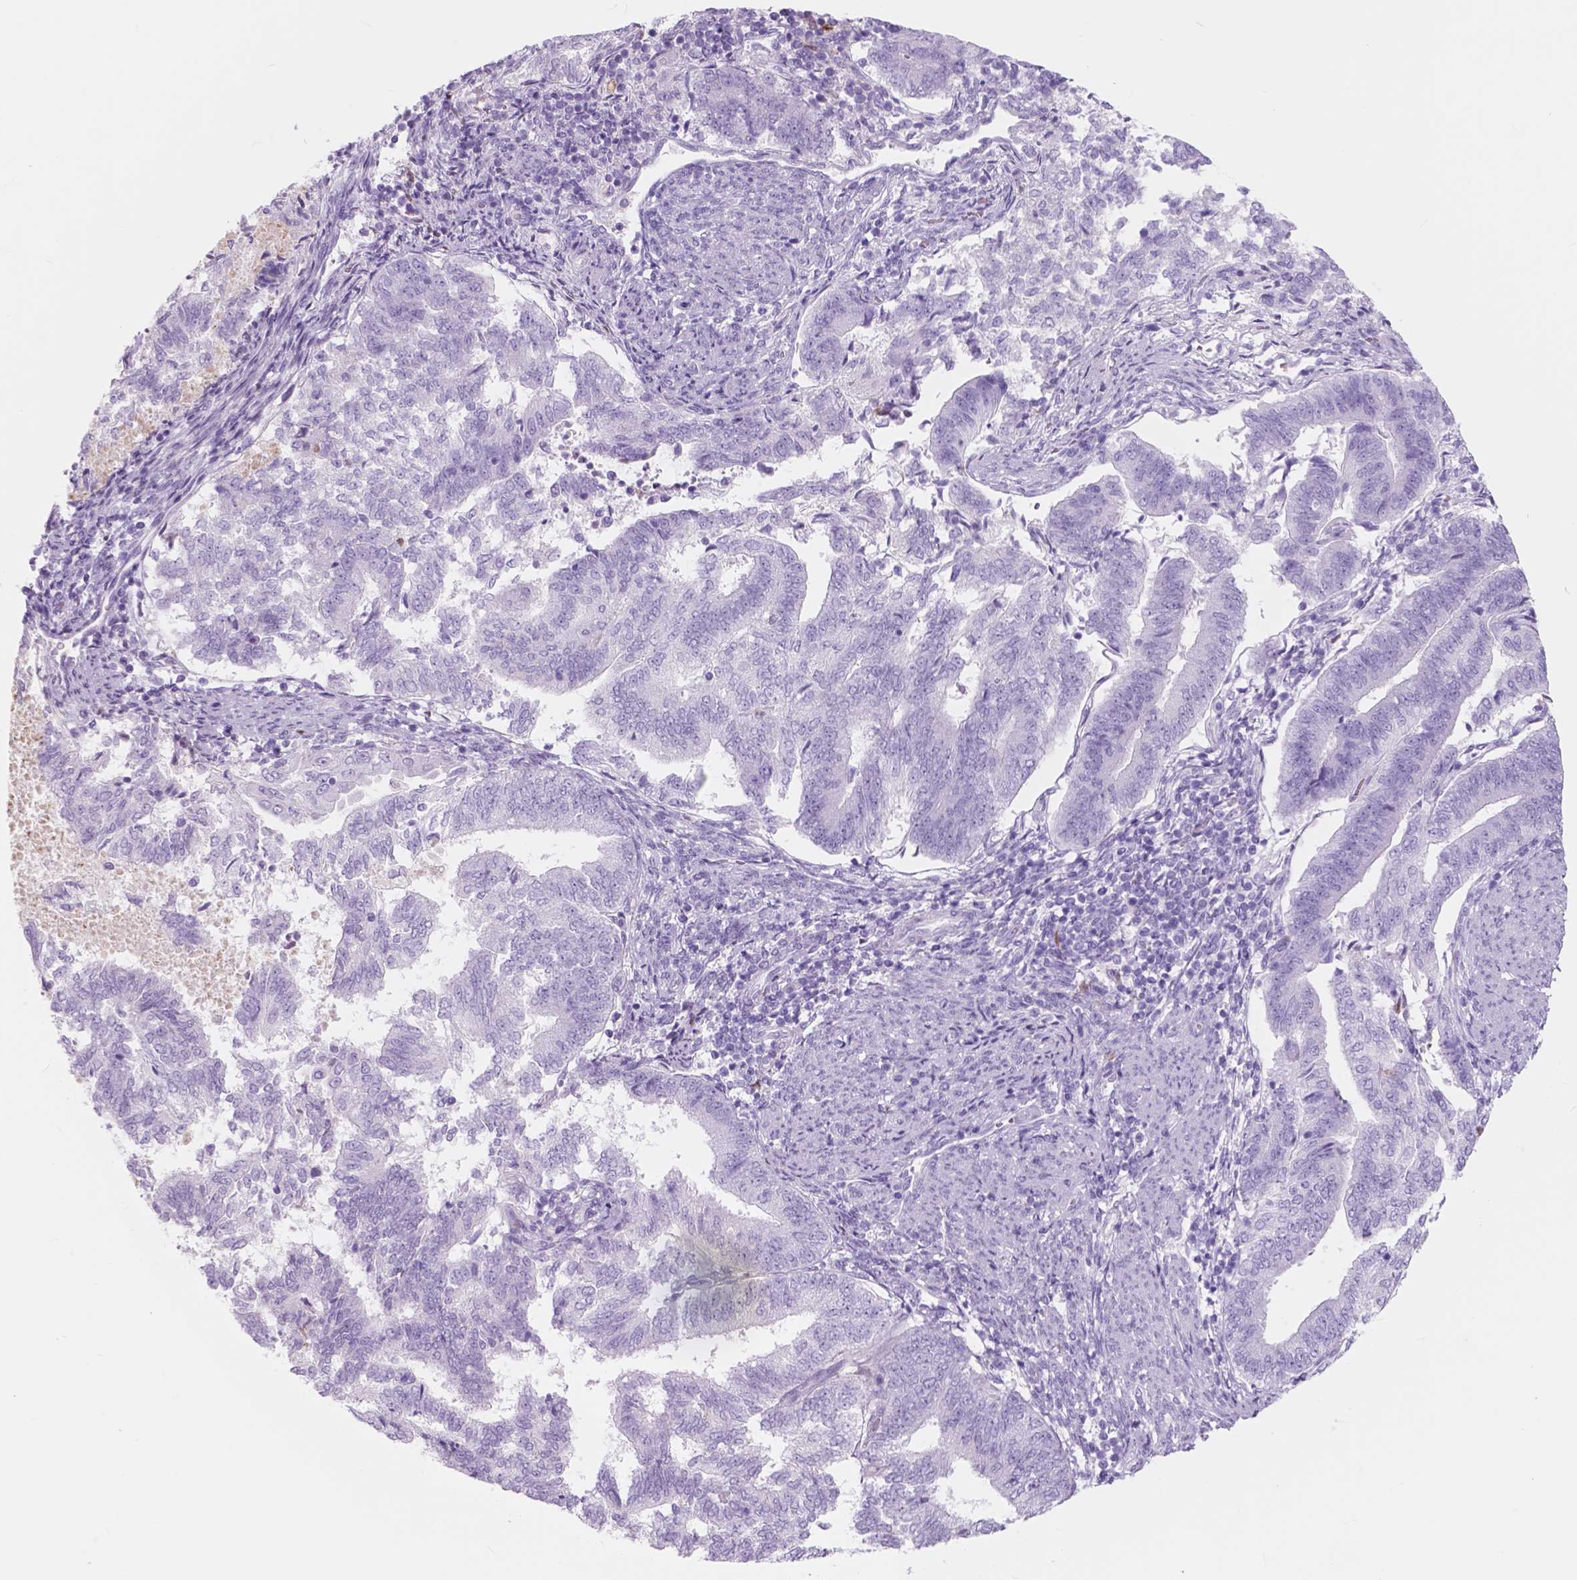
{"staining": {"intensity": "negative", "quantity": "none", "location": "none"}, "tissue": "endometrial cancer", "cell_type": "Tumor cells", "image_type": "cancer", "snomed": [{"axis": "morphology", "description": "Adenocarcinoma, NOS"}, {"axis": "topography", "description": "Endometrium"}], "caption": "High magnification brightfield microscopy of adenocarcinoma (endometrial) stained with DAB (brown) and counterstained with hematoxylin (blue): tumor cells show no significant positivity.", "gene": "FXYD2", "patient": {"sex": "female", "age": 65}}